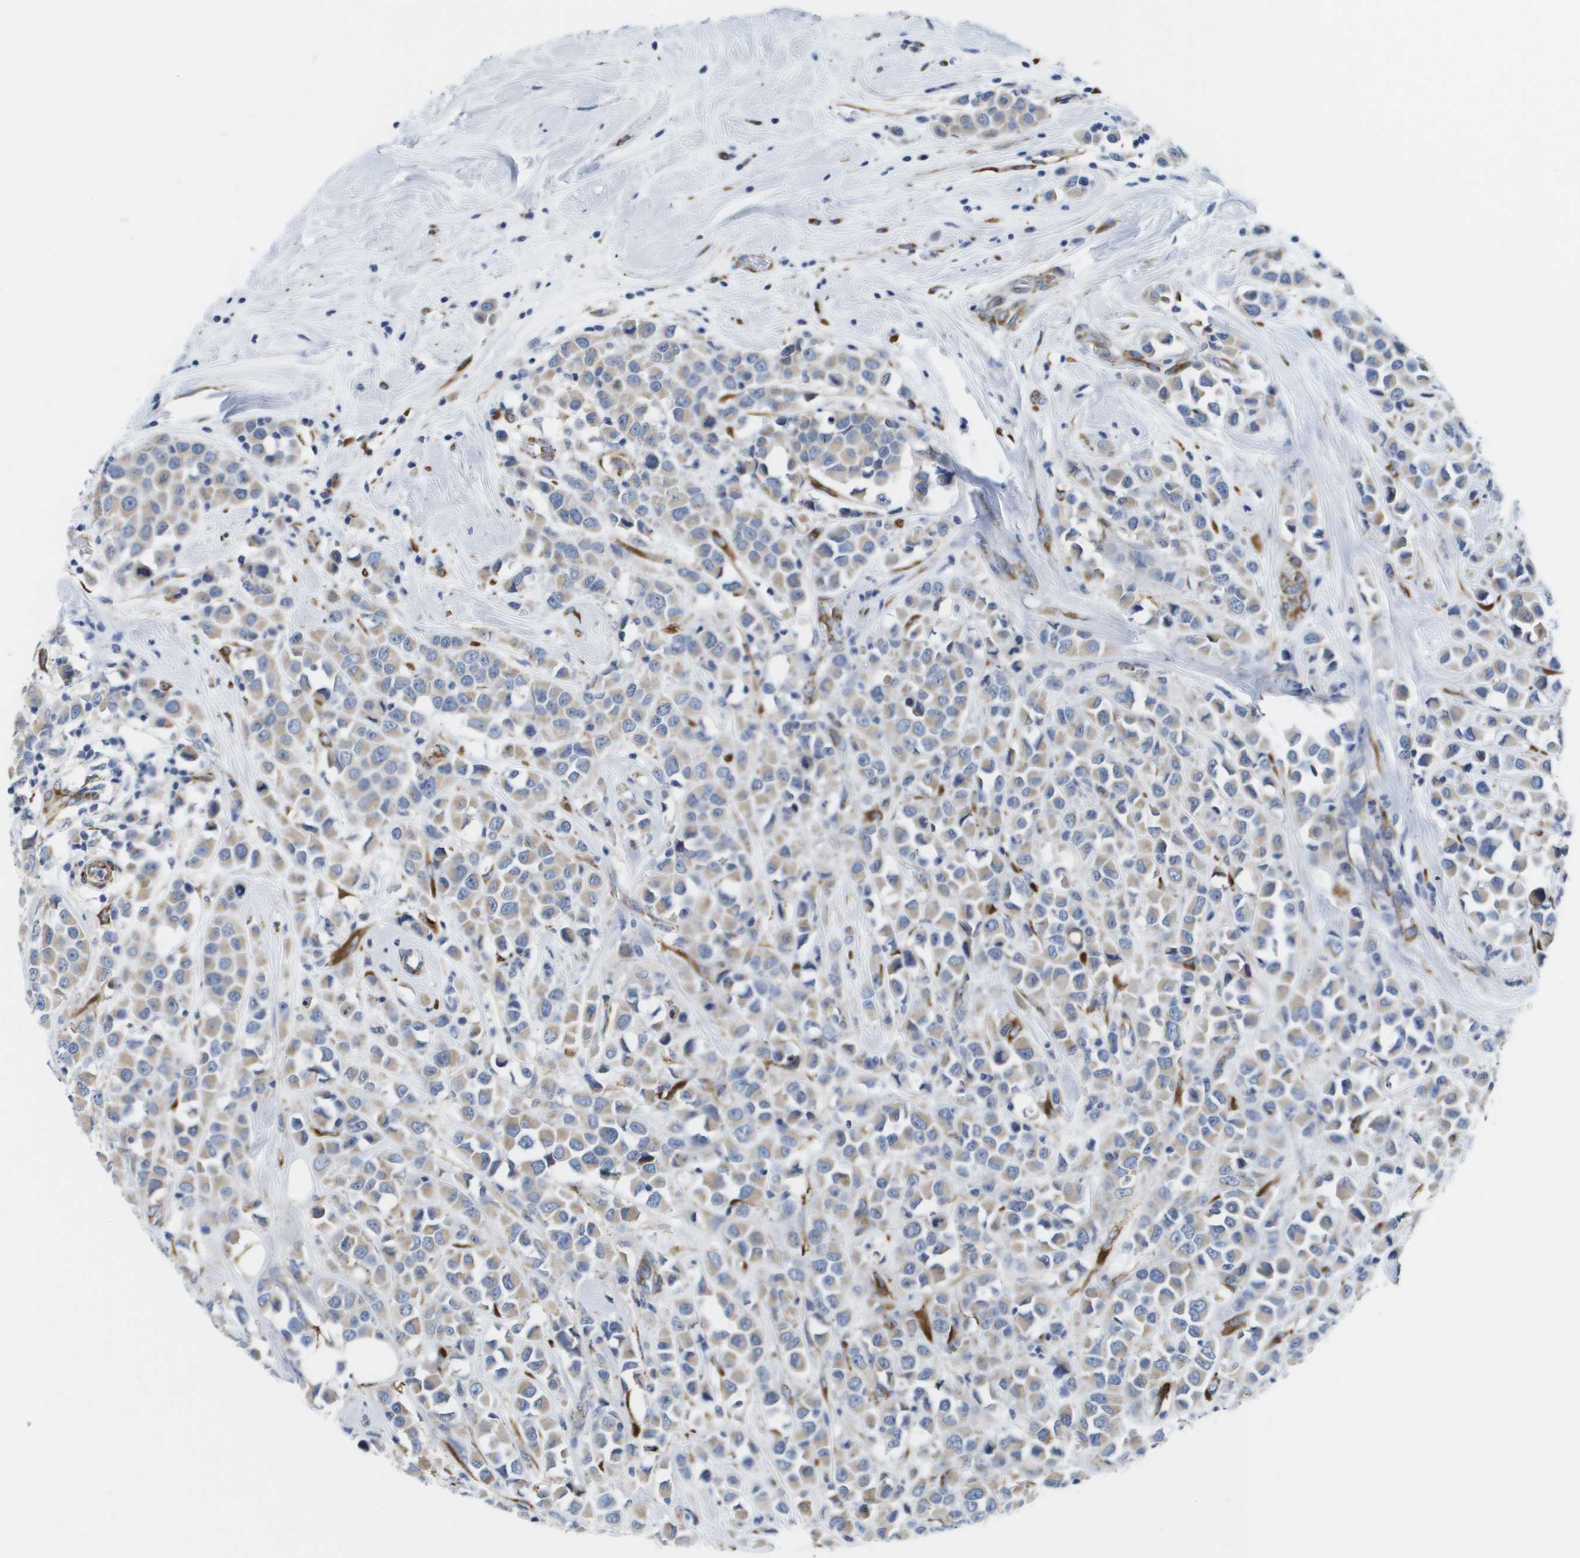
{"staining": {"intensity": "weak", "quantity": "25%-75%", "location": "cytoplasmic/membranous"}, "tissue": "breast cancer", "cell_type": "Tumor cells", "image_type": "cancer", "snomed": [{"axis": "morphology", "description": "Duct carcinoma"}, {"axis": "topography", "description": "Breast"}], "caption": "Immunohistochemistry (IHC) of breast intraductal carcinoma reveals low levels of weak cytoplasmic/membranous staining in about 25%-75% of tumor cells.", "gene": "ST3GAL2", "patient": {"sex": "female", "age": 61}}